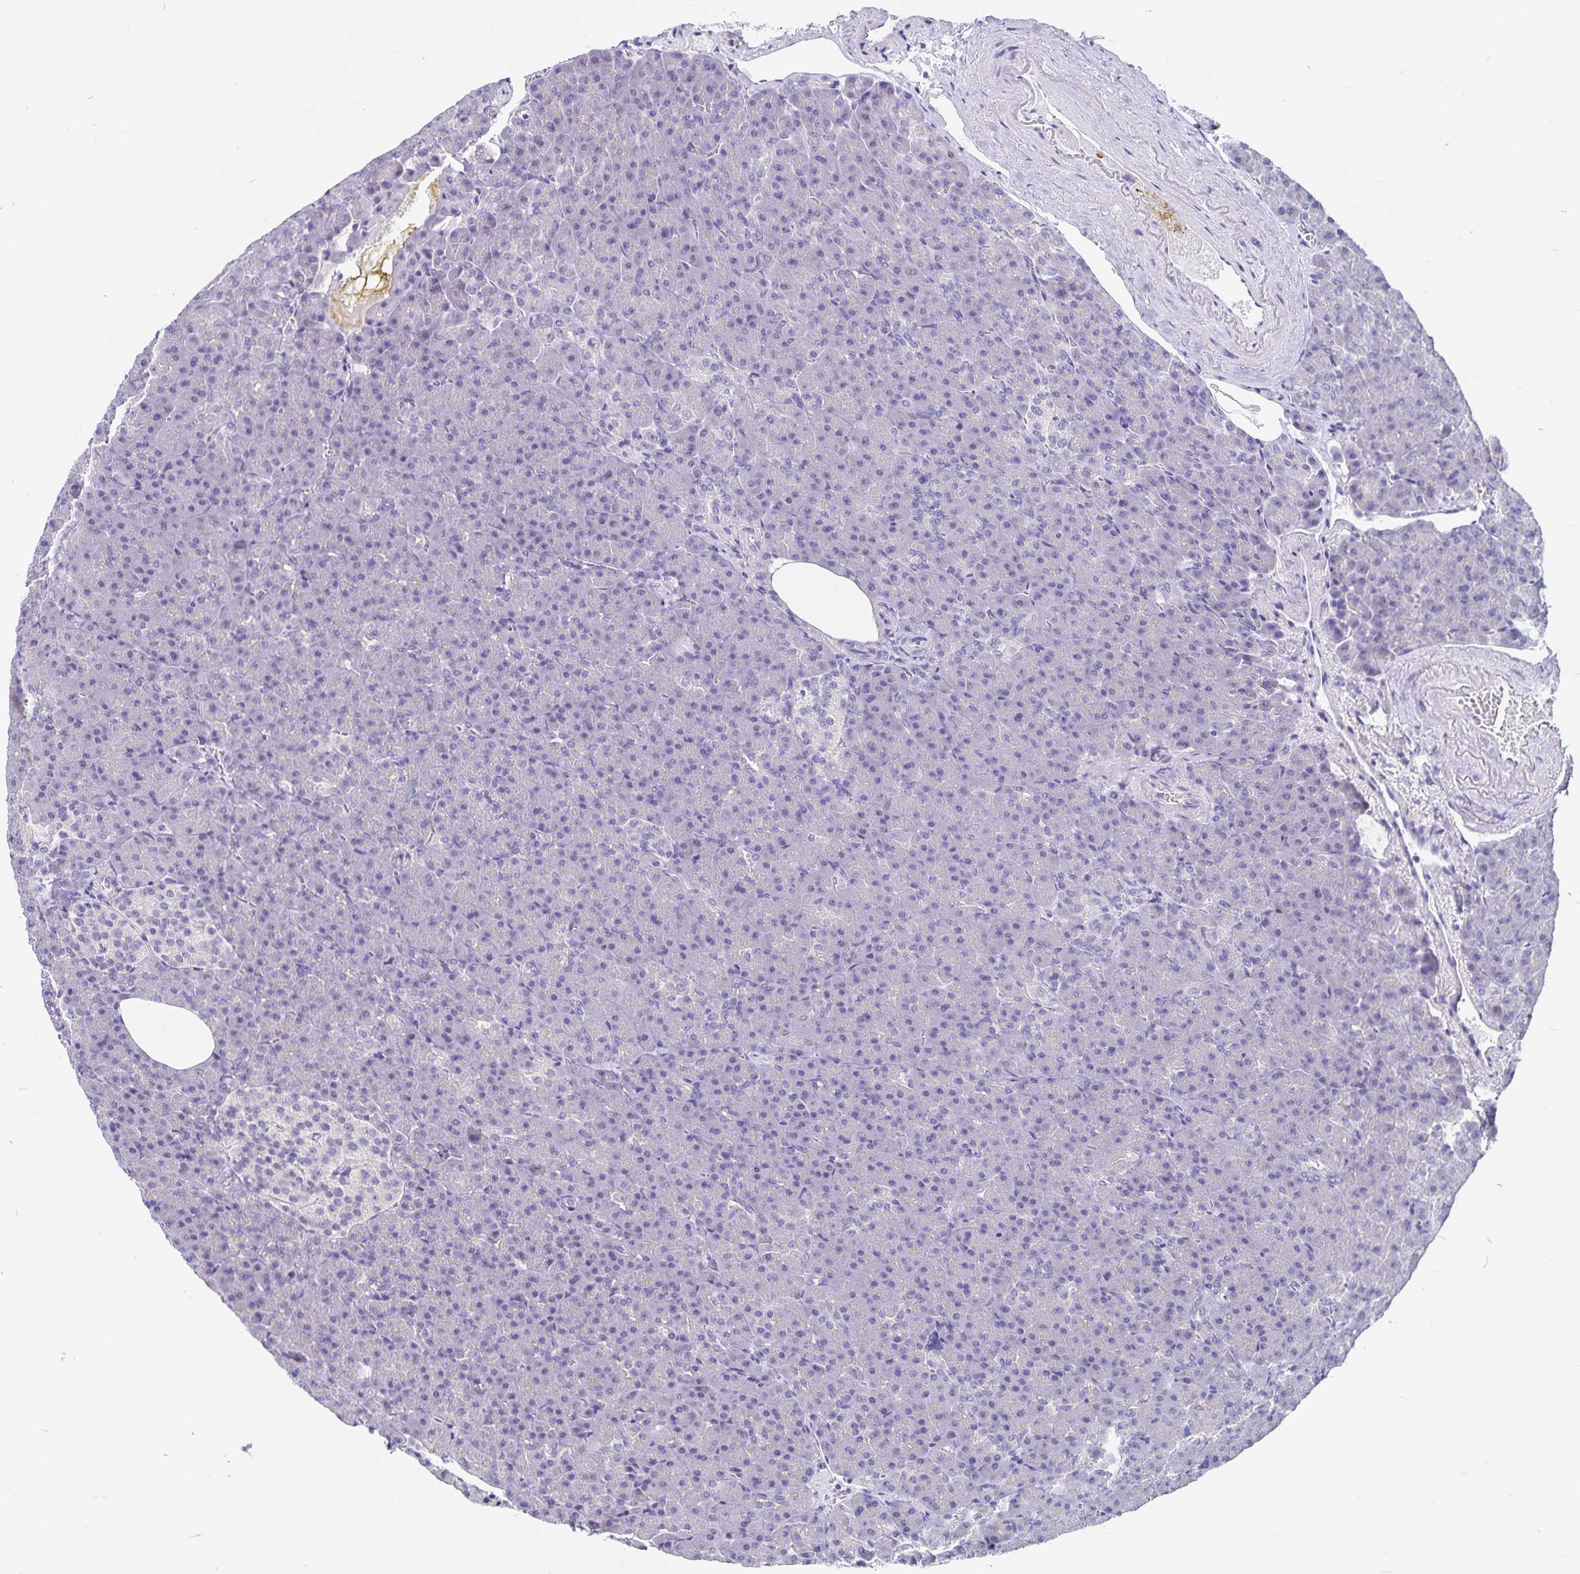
{"staining": {"intensity": "negative", "quantity": "none", "location": "none"}, "tissue": "pancreas", "cell_type": "Exocrine glandular cells", "image_type": "normal", "snomed": [{"axis": "morphology", "description": "Normal tissue, NOS"}, {"axis": "topography", "description": "Pancreas"}], "caption": "This is a photomicrograph of immunohistochemistry (IHC) staining of normal pancreas, which shows no staining in exocrine glandular cells.", "gene": "SNTN", "patient": {"sex": "female", "age": 74}}